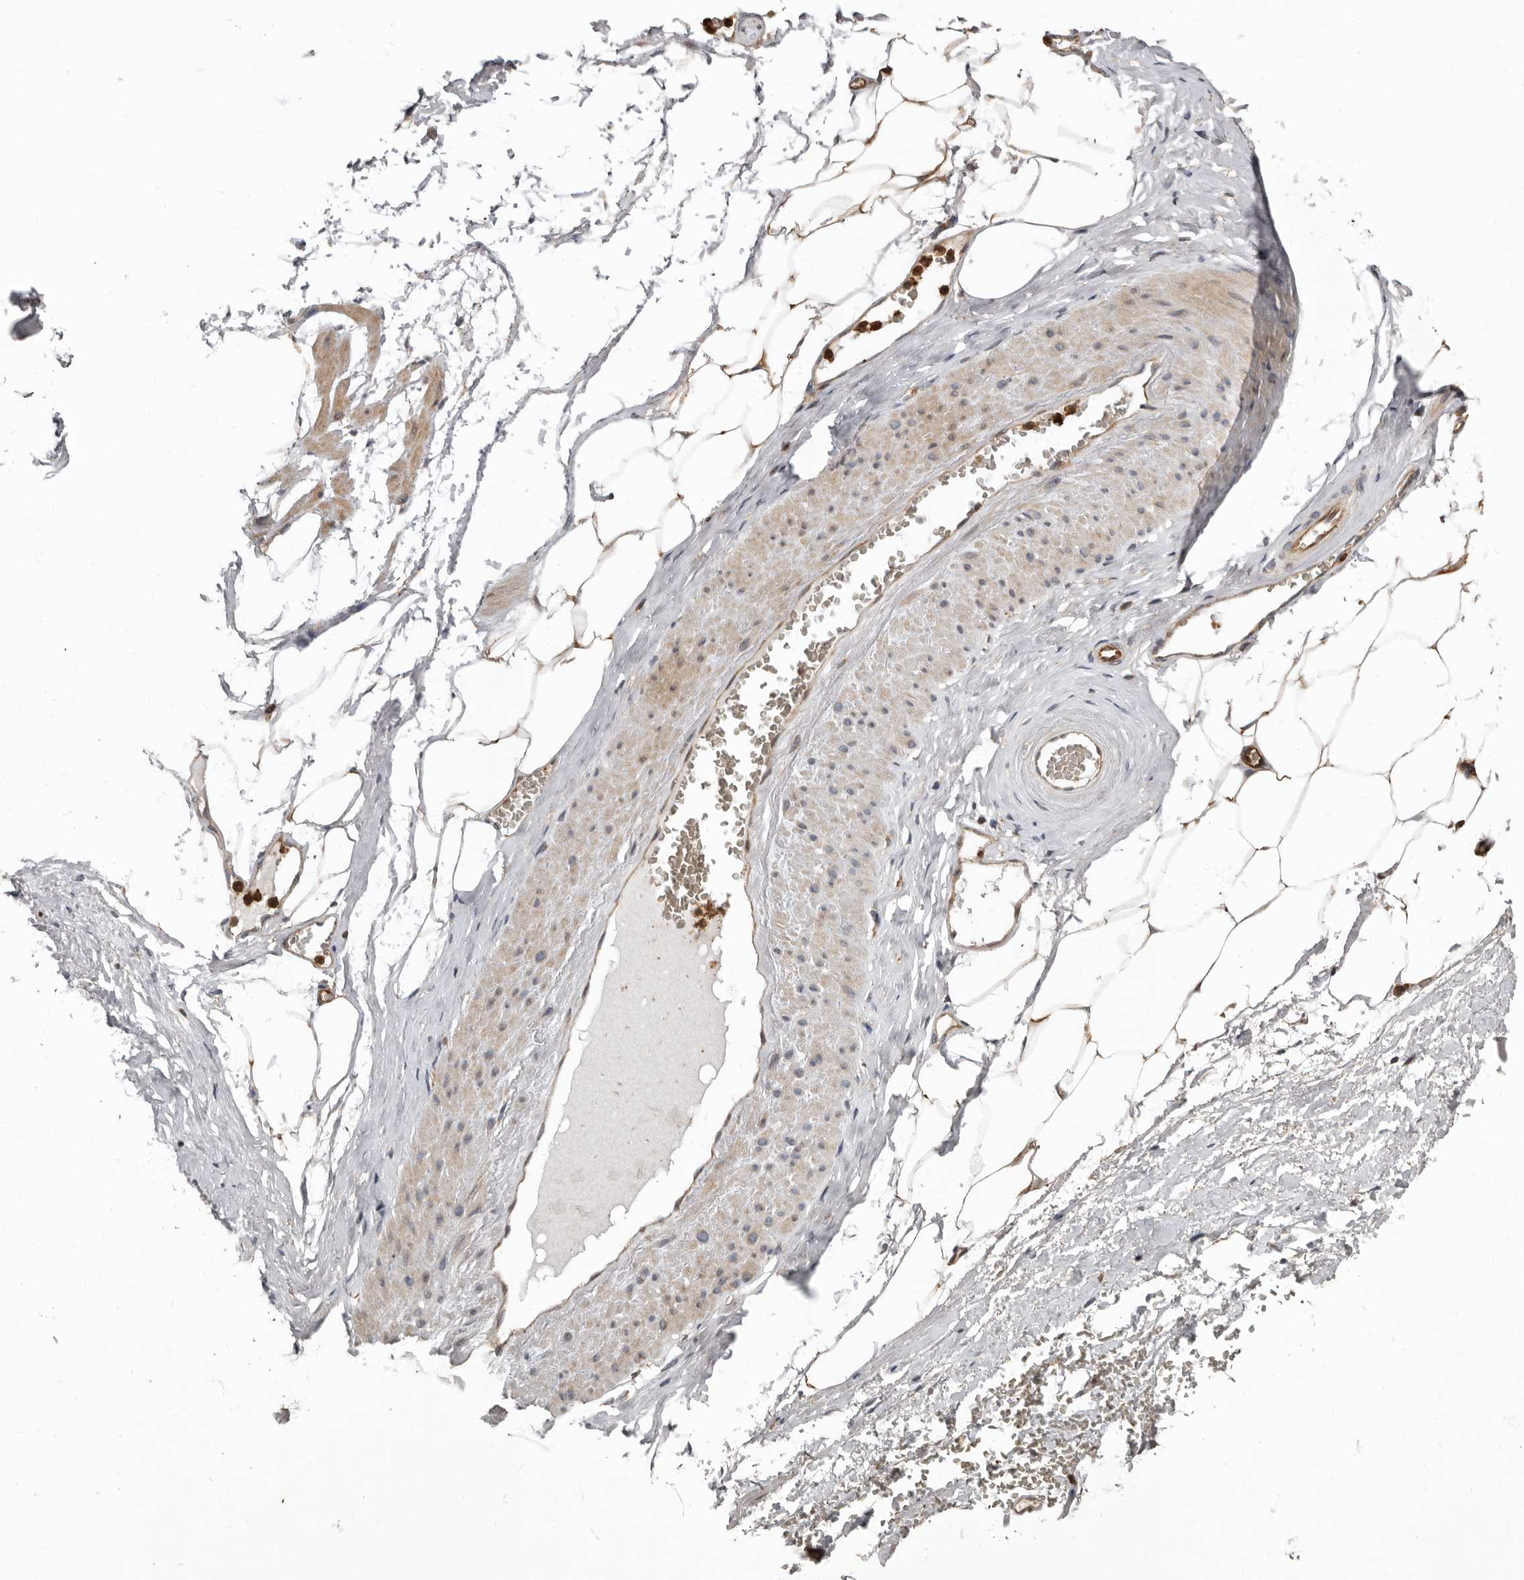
{"staining": {"intensity": "moderate", "quantity": ">75%", "location": "cytoplasmic/membranous"}, "tissue": "adipose tissue", "cell_type": "Adipocytes", "image_type": "normal", "snomed": [{"axis": "morphology", "description": "Normal tissue, NOS"}, {"axis": "morphology", "description": "Adenocarcinoma, Low grade"}, {"axis": "topography", "description": "Prostate"}, {"axis": "topography", "description": "Peripheral nerve tissue"}], "caption": "A micrograph of adipose tissue stained for a protein demonstrates moderate cytoplasmic/membranous brown staining in adipocytes. Immunohistochemistry (ihc) stains the protein in brown and the nuclei are stained blue.", "gene": "FGFR4", "patient": {"sex": "male", "age": 63}}